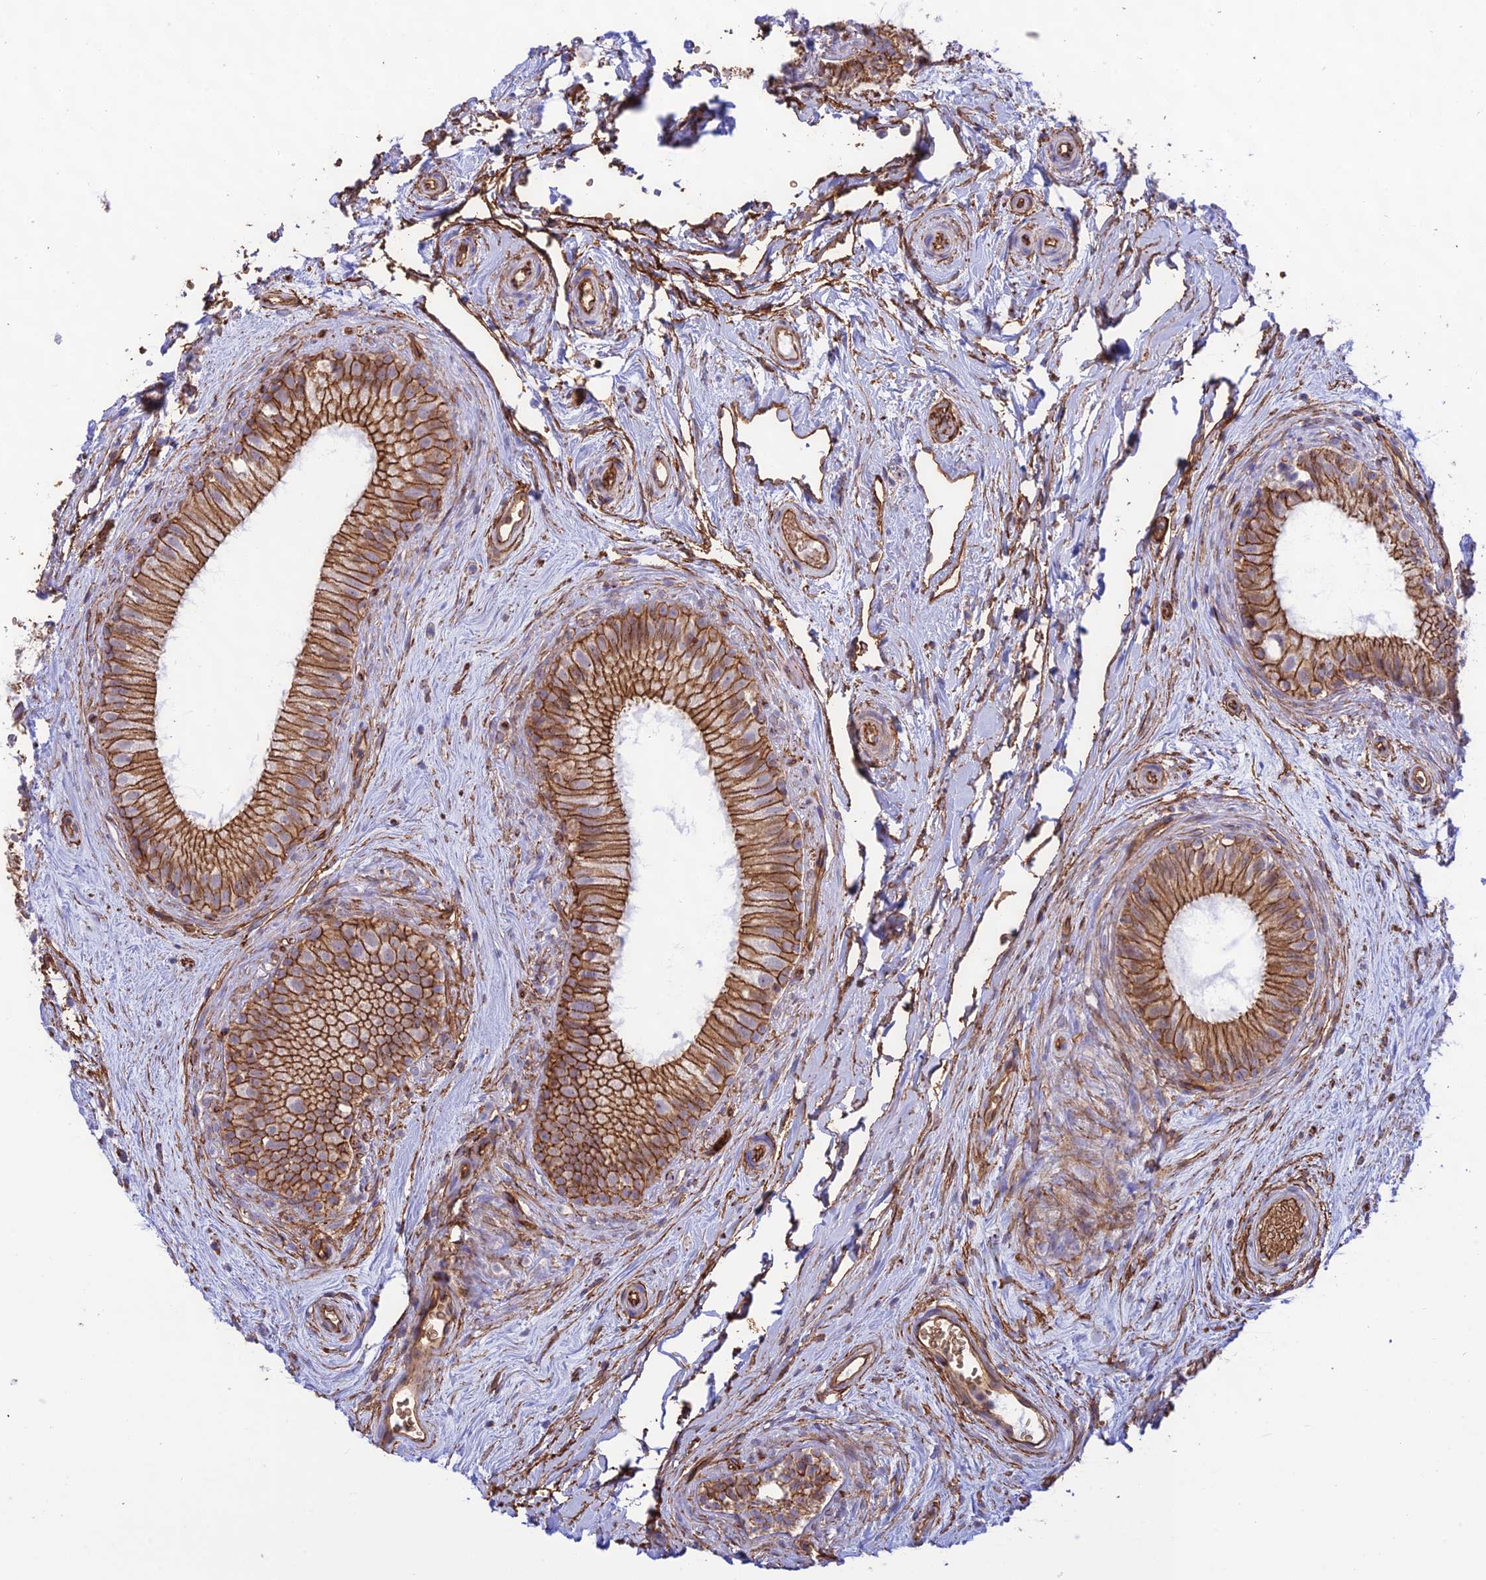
{"staining": {"intensity": "strong", "quantity": "25%-75%", "location": "cytoplasmic/membranous"}, "tissue": "epididymis", "cell_type": "Glandular cells", "image_type": "normal", "snomed": [{"axis": "morphology", "description": "Normal tissue, NOS"}, {"axis": "topography", "description": "Epididymis"}], "caption": "This histopathology image shows unremarkable epididymis stained with immunohistochemistry (IHC) to label a protein in brown. The cytoplasmic/membranous of glandular cells show strong positivity for the protein. Nuclei are counter-stained blue.", "gene": "YPEL5", "patient": {"sex": "male", "age": 71}}